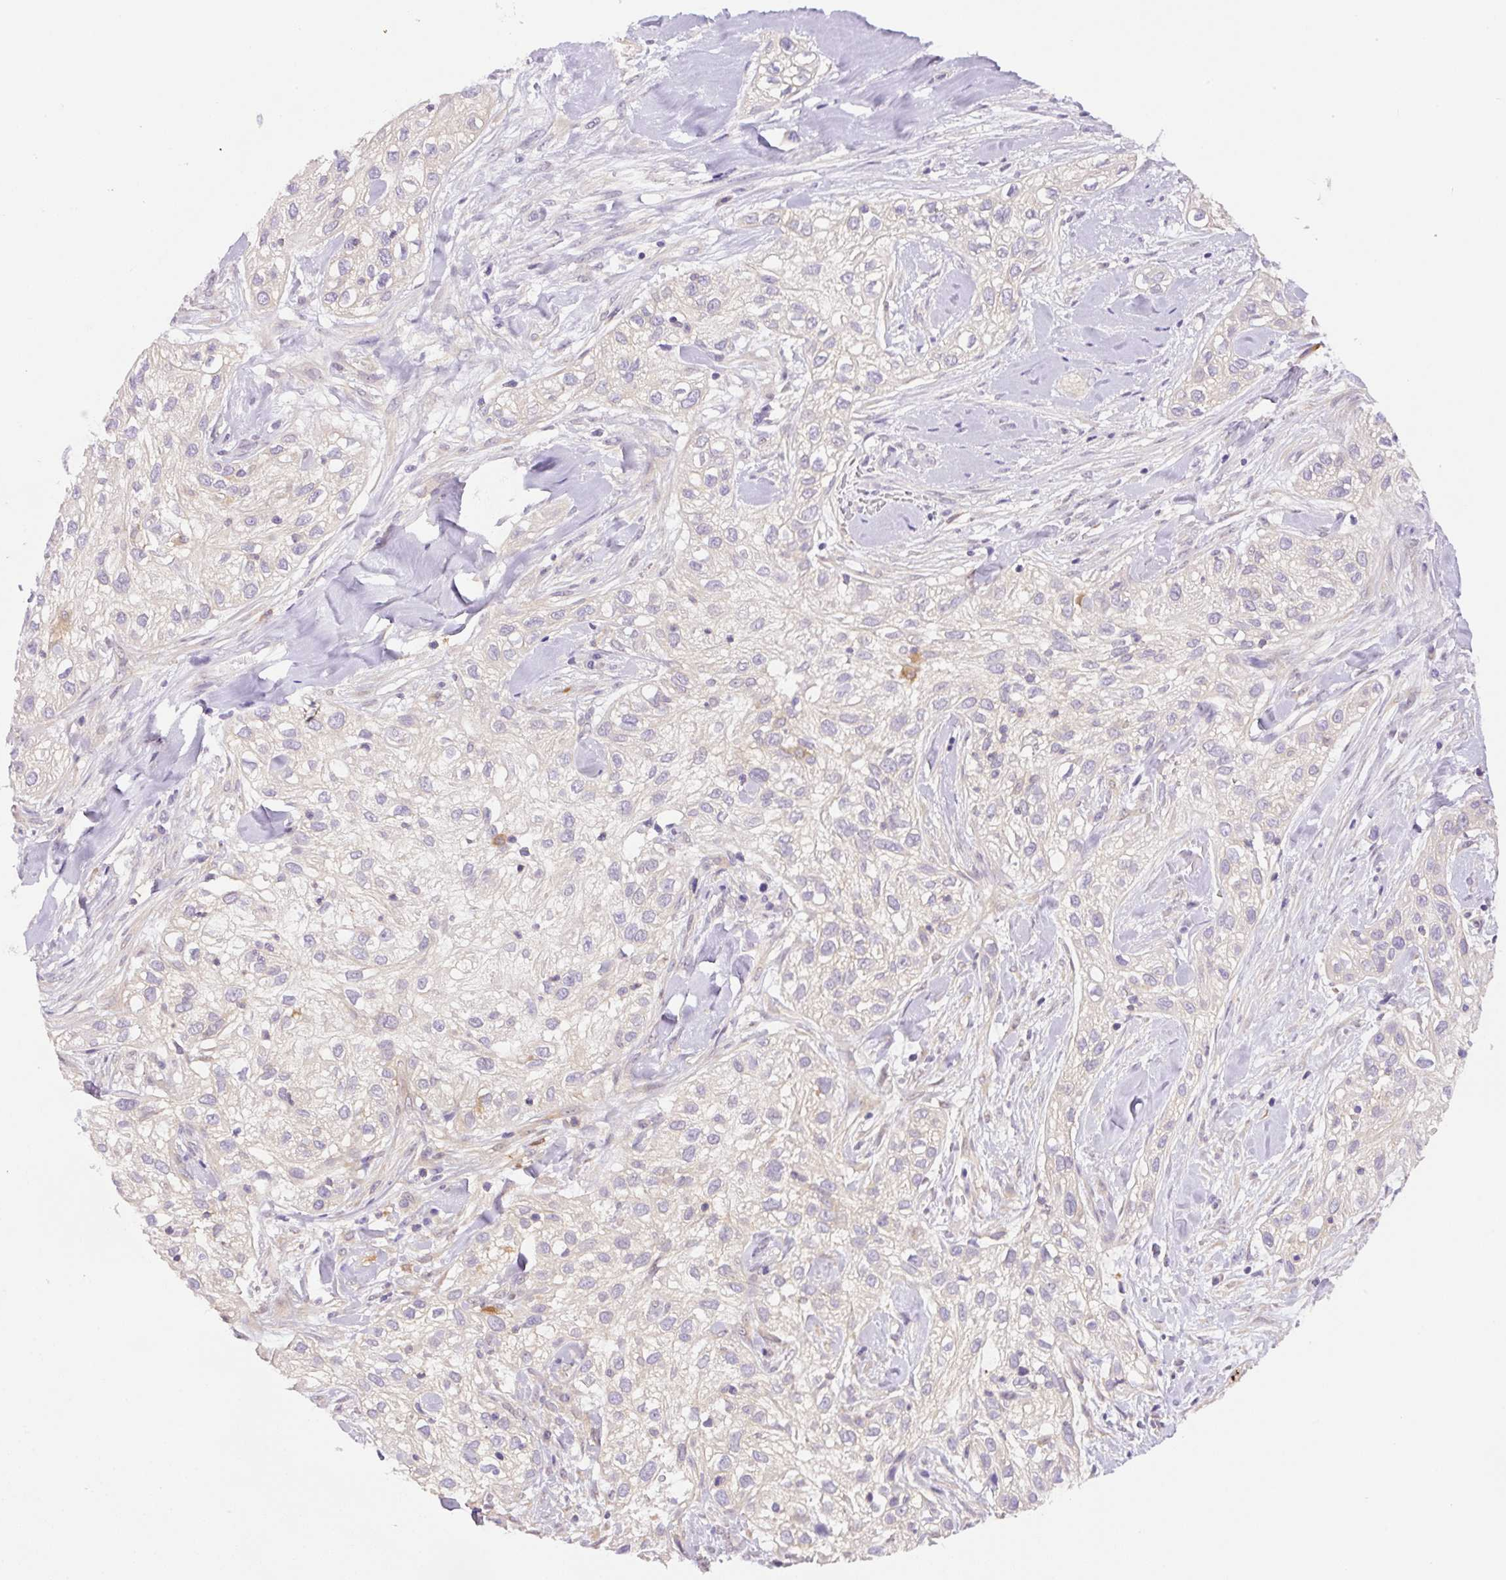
{"staining": {"intensity": "negative", "quantity": "none", "location": "none"}, "tissue": "skin cancer", "cell_type": "Tumor cells", "image_type": "cancer", "snomed": [{"axis": "morphology", "description": "Squamous cell carcinoma, NOS"}, {"axis": "topography", "description": "Skin"}], "caption": "Photomicrograph shows no protein expression in tumor cells of skin squamous cell carcinoma tissue.", "gene": "CAMK2B", "patient": {"sex": "male", "age": 82}}